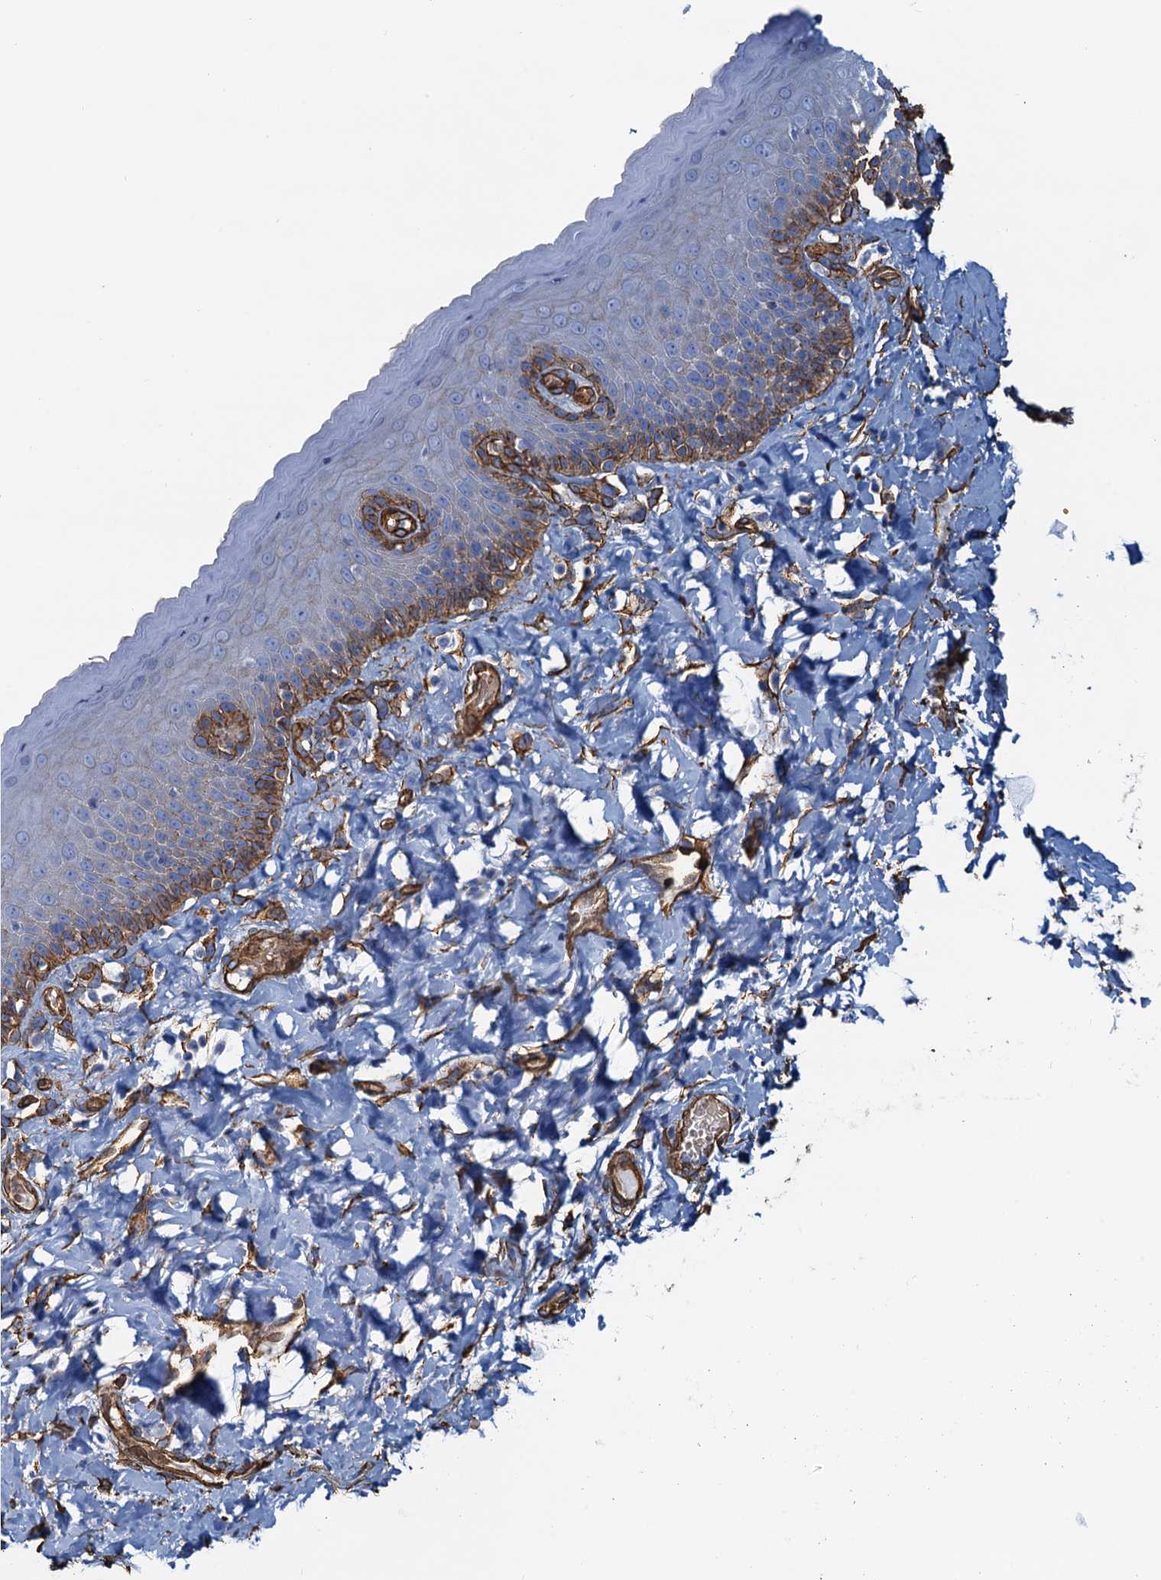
{"staining": {"intensity": "moderate", "quantity": "<25%", "location": "cytoplasmic/membranous"}, "tissue": "skin", "cell_type": "Epidermal cells", "image_type": "normal", "snomed": [{"axis": "morphology", "description": "Normal tissue, NOS"}, {"axis": "topography", "description": "Anal"}], "caption": "Protein analysis of benign skin exhibits moderate cytoplasmic/membranous positivity in approximately <25% of epidermal cells. The protein is stained brown, and the nuclei are stained in blue (DAB (3,3'-diaminobenzidine) IHC with brightfield microscopy, high magnification).", "gene": "DGKG", "patient": {"sex": "male", "age": 69}}